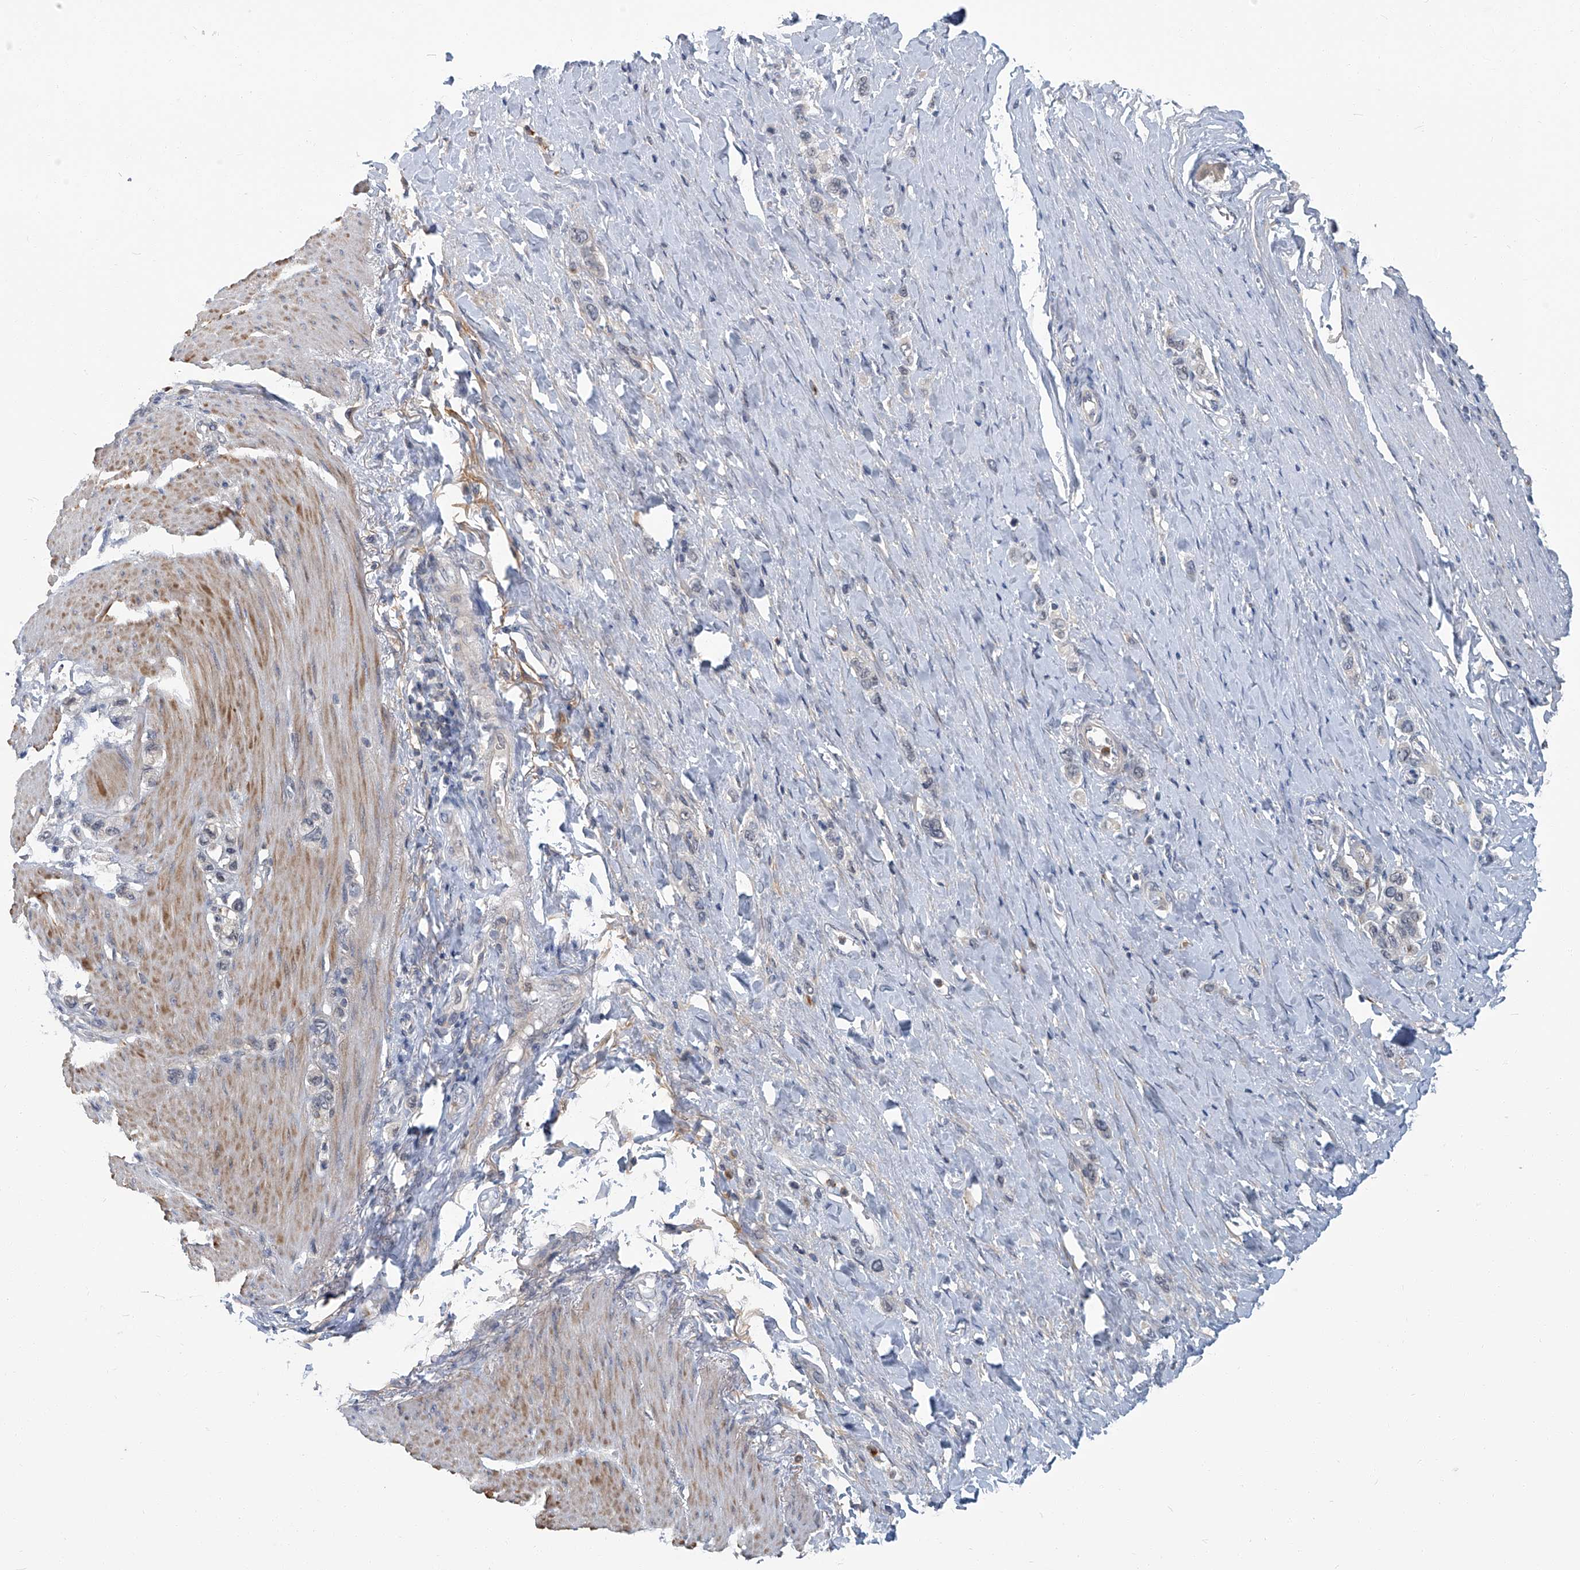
{"staining": {"intensity": "negative", "quantity": "none", "location": "none"}, "tissue": "stomach cancer", "cell_type": "Tumor cells", "image_type": "cancer", "snomed": [{"axis": "morphology", "description": "Adenocarcinoma, NOS"}, {"axis": "topography", "description": "Stomach"}], "caption": "The immunohistochemistry (IHC) histopathology image has no significant positivity in tumor cells of stomach cancer (adenocarcinoma) tissue.", "gene": "AKNAD1", "patient": {"sex": "female", "age": 65}}